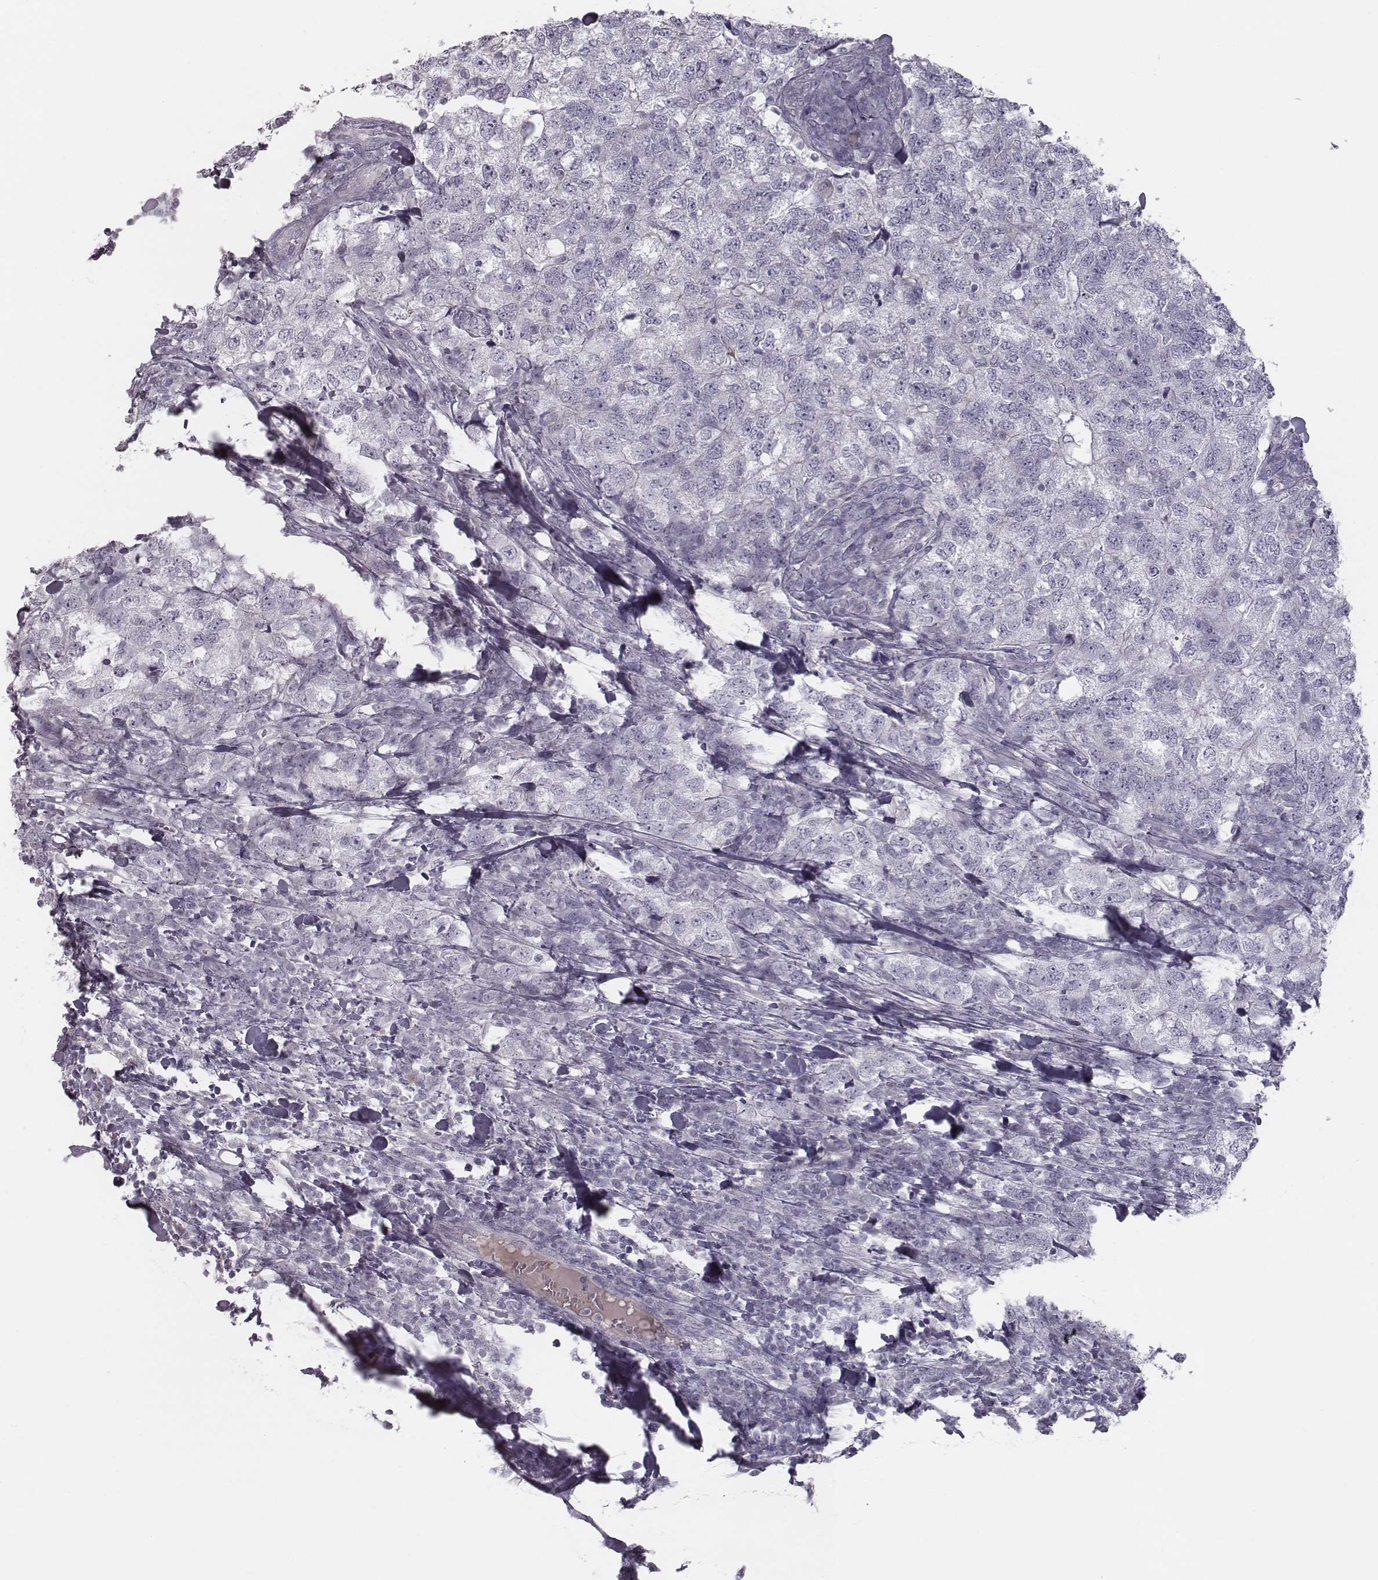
{"staining": {"intensity": "negative", "quantity": "none", "location": "none"}, "tissue": "breast cancer", "cell_type": "Tumor cells", "image_type": "cancer", "snomed": [{"axis": "morphology", "description": "Duct carcinoma"}, {"axis": "topography", "description": "Breast"}], "caption": "Immunohistochemical staining of breast cancer demonstrates no significant expression in tumor cells.", "gene": "SEPTIN14", "patient": {"sex": "female", "age": 30}}